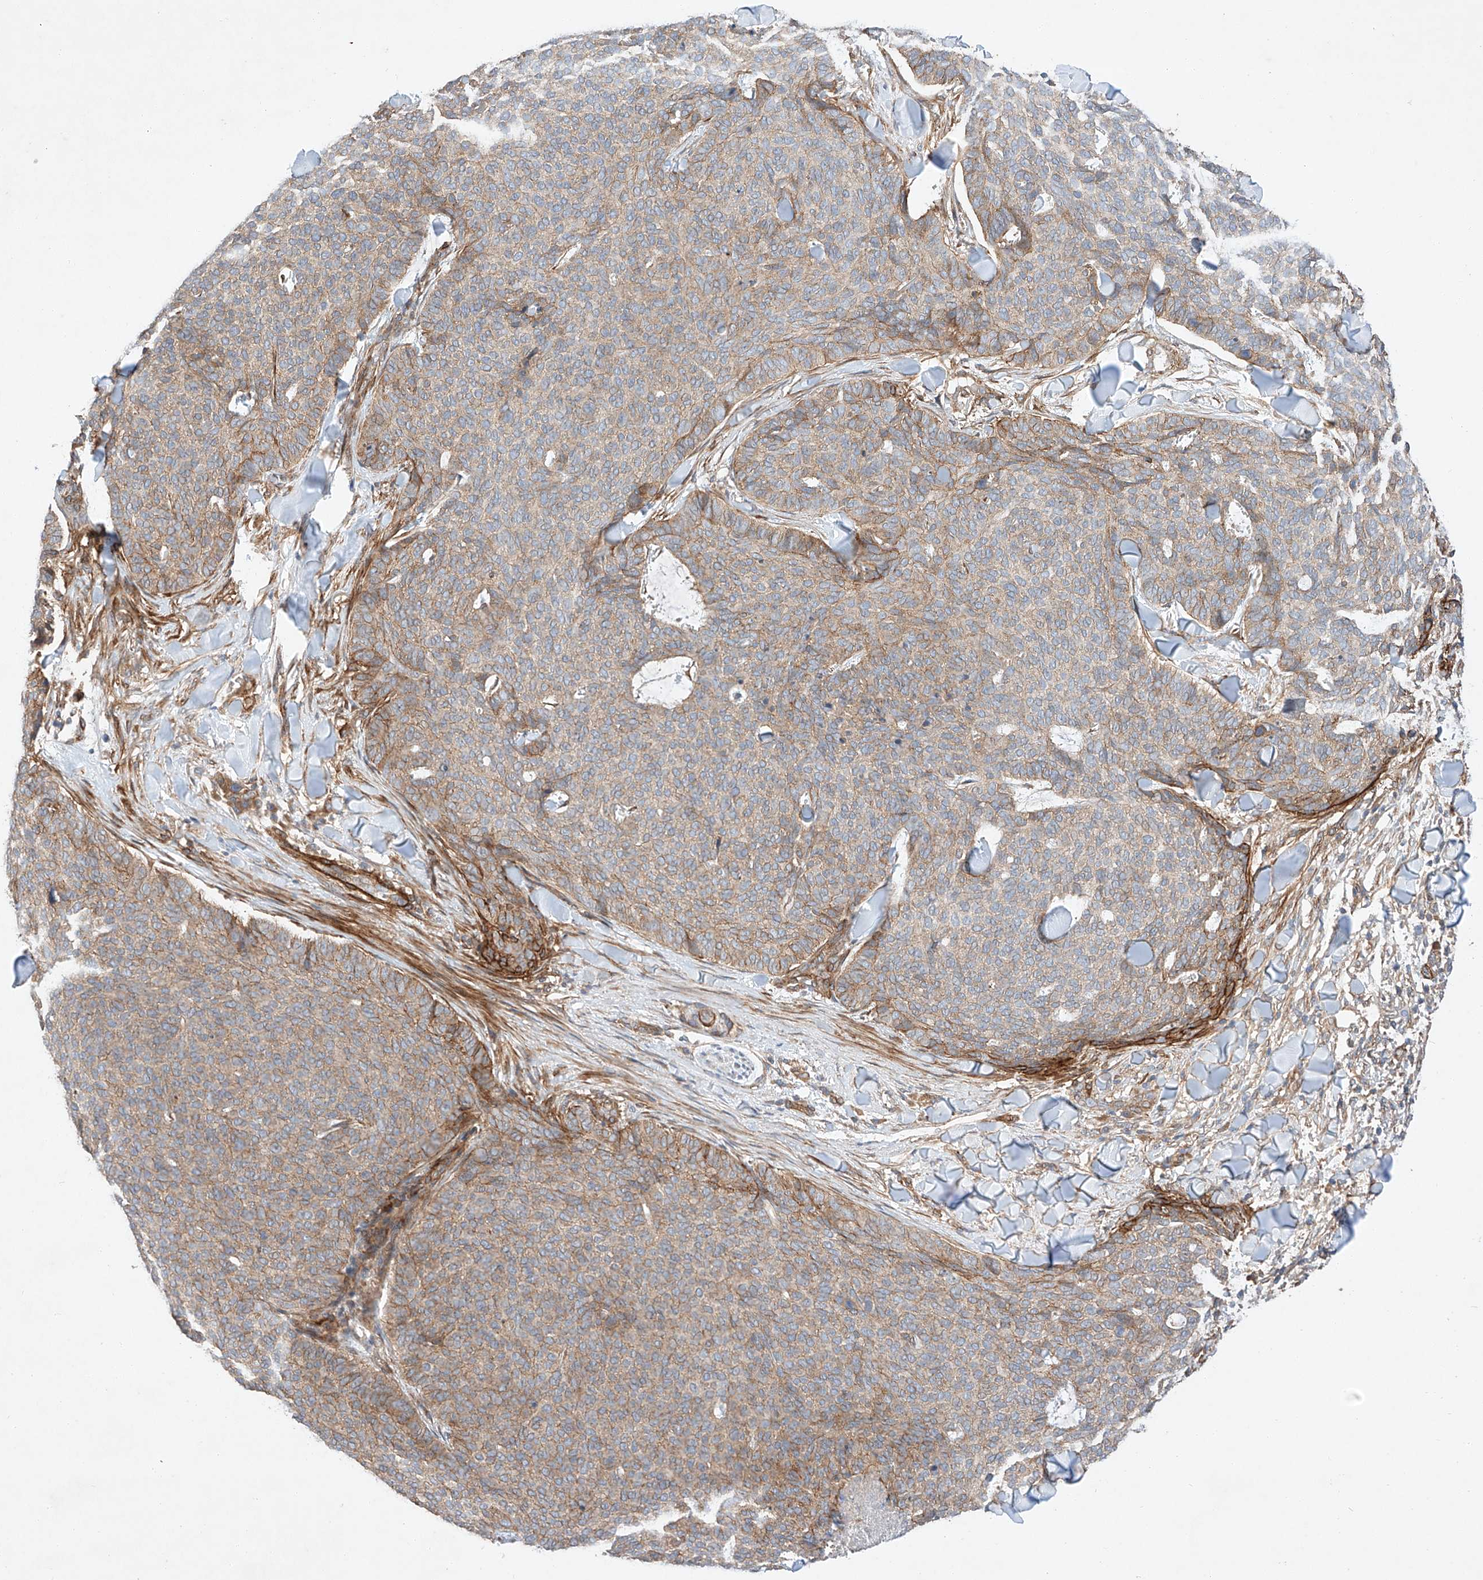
{"staining": {"intensity": "moderate", "quantity": ">75%", "location": "cytoplasmic/membranous"}, "tissue": "skin cancer", "cell_type": "Tumor cells", "image_type": "cancer", "snomed": [{"axis": "morphology", "description": "Normal tissue, NOS"}, {"axis": "morphology", "description": "Basal cell carcinoma"}, {"axis": "topography", "description": "Skin"}], "caption": "Immunohistochemistry (IHC) (DAB) staining of skin basal cell carcinoma exhibits moderate cytoplasmic/membranous protein staining in approximately >75% of tumor cells.", "gene": "RAB23", "patient": {"sex": "male", "age": 50}}